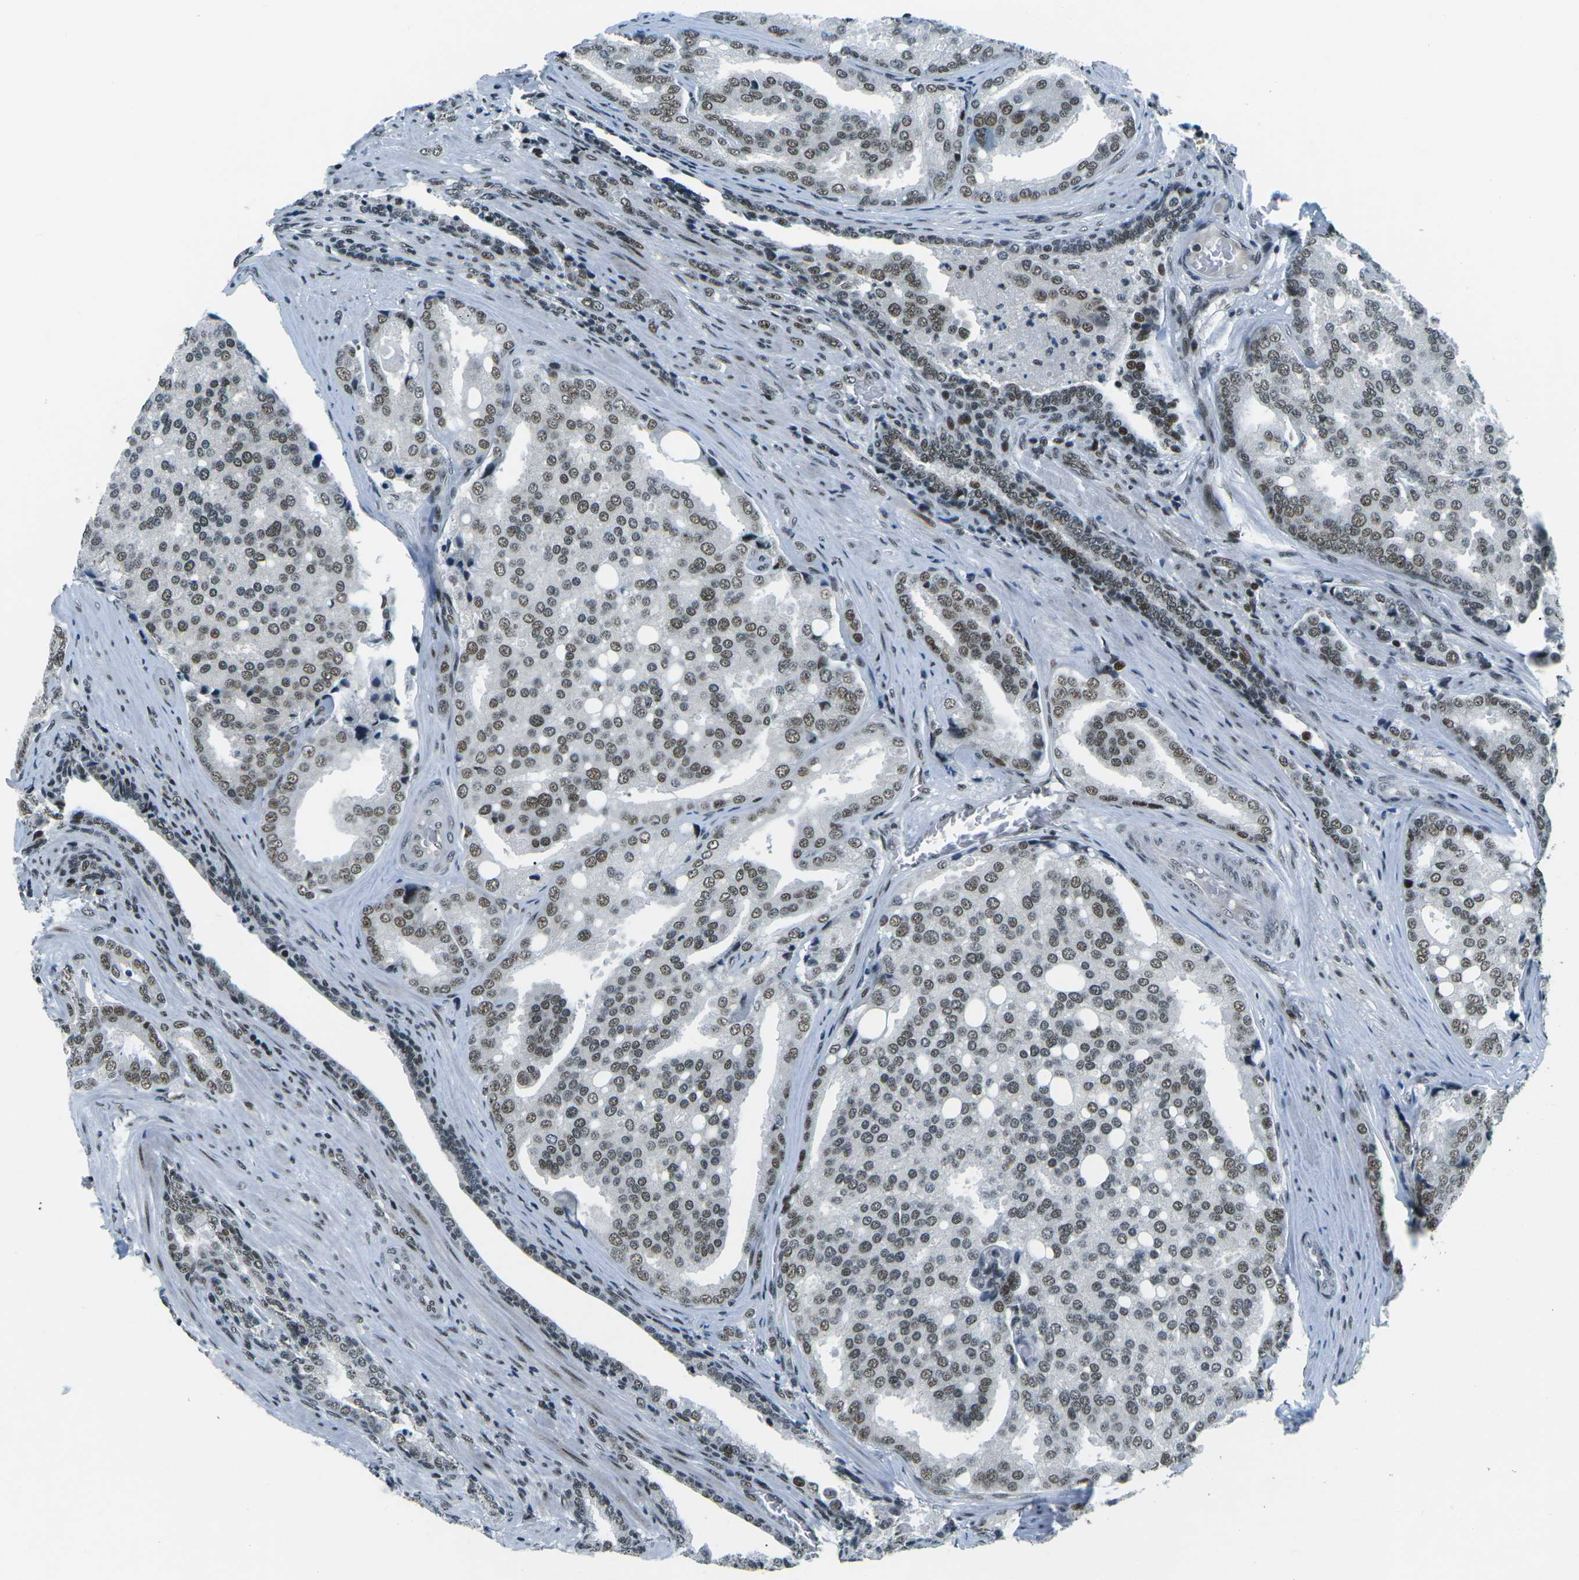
{"staining": {"intensity": "moderate", "quantity": ">75%", "location": "nuclear"}, "tissue": "prostate cancer", "cell_type": "Tumor cells", "image_type": "cancer", "snomed": [{"axis": "morphology", "description": "Adenocarcinoma, High grade"}, {"axis": "topography", "description": "Prostate"}], "caption": "DAB immunohistochemical staining of human high-grade adenocarcinoma (prostate) reveals moderate nuclear protein expression in about >75% of tumor cells.", "gene": "RBL2", "patient": {"sex": "male", "age": 50}}